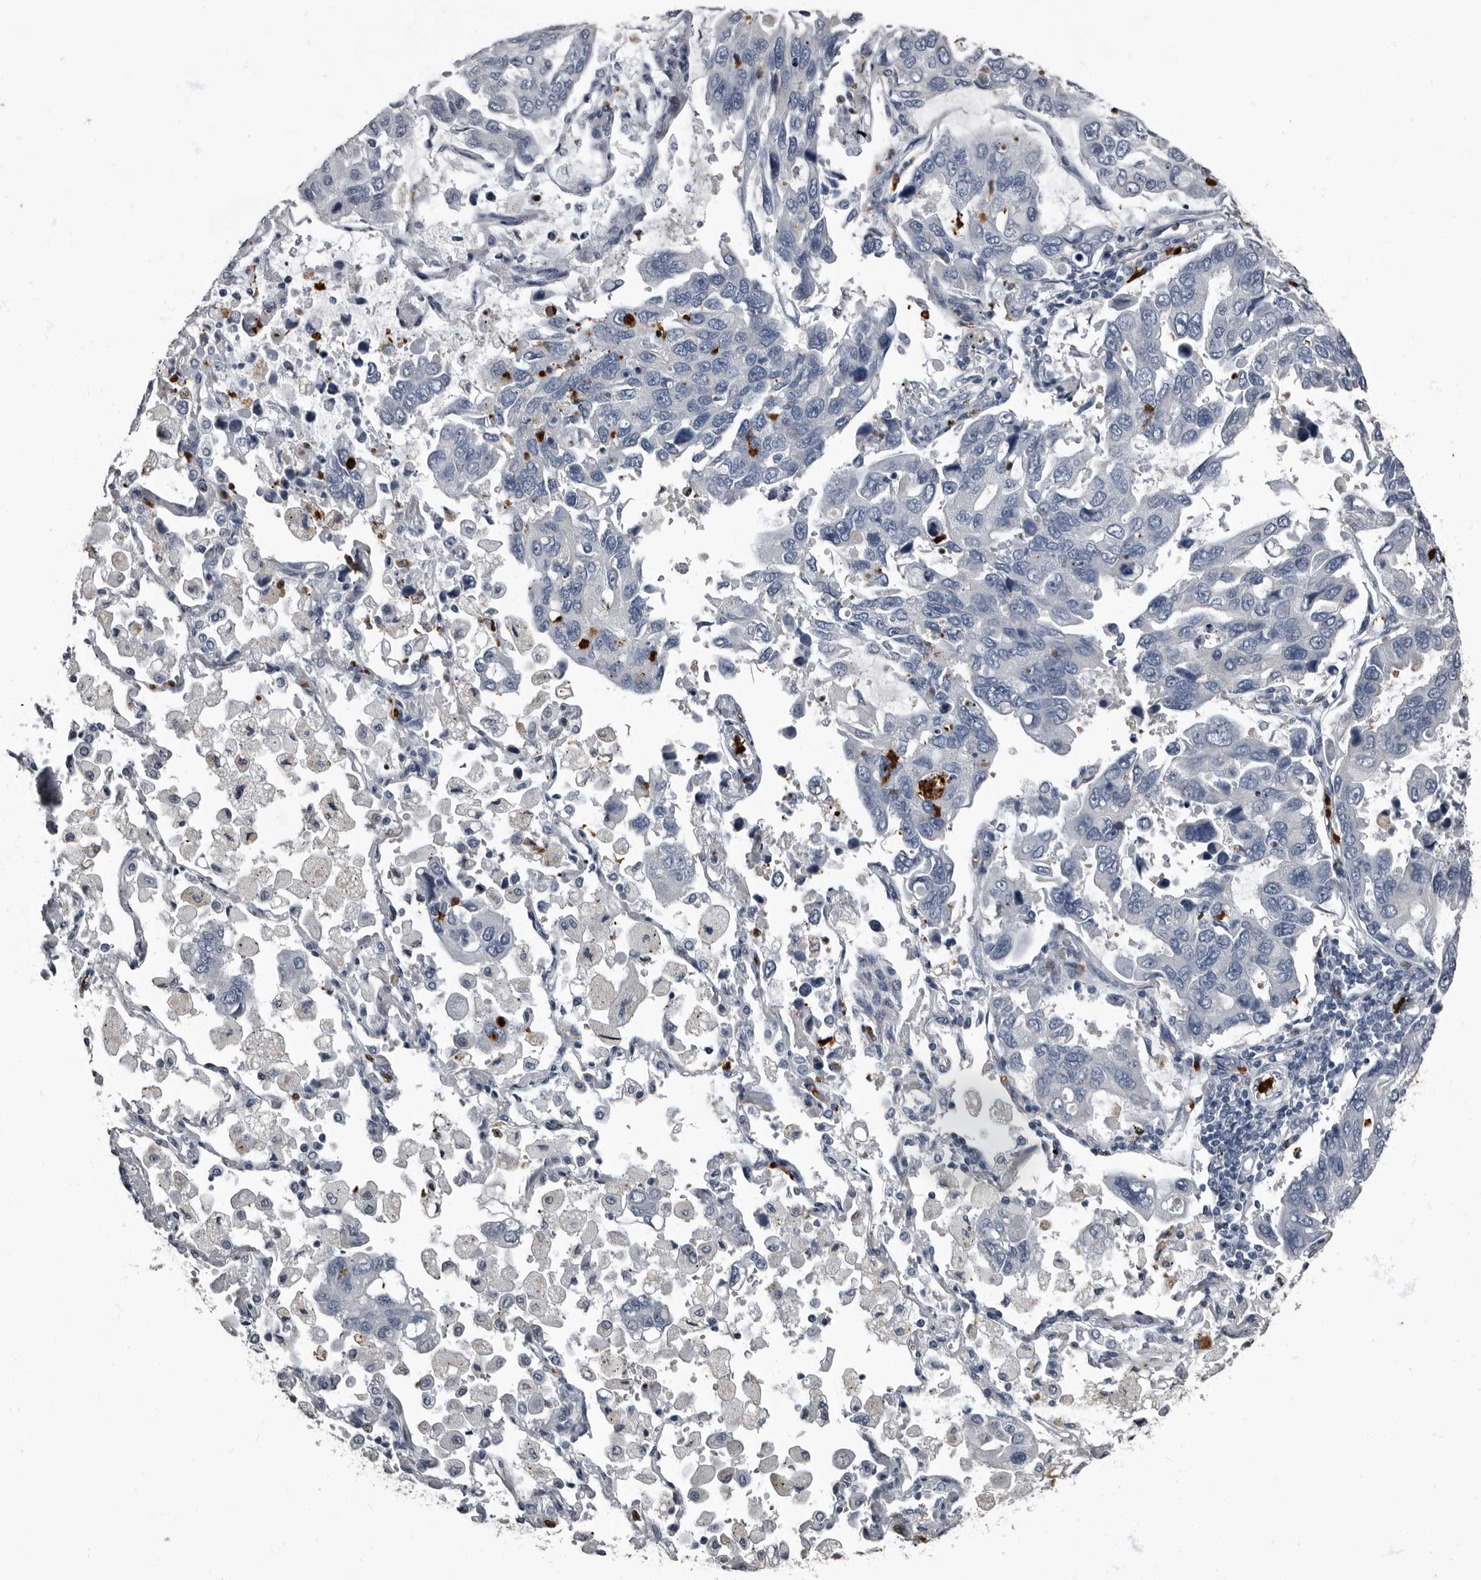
{"staining": {"intensity": "negative", "quantity": "none", "location": "none"}, "tissue": "lung cancer", "cell_type": "Tumor cells", "image_type": "cancer", "snomed": [{"axis": "morphology", "description": "Adenocarcinoma, NOS"}, {"axis": "topography", "description": "Lung"}], "caption": "DAB immunohistochemical staining of lung cancer (adenocarcinoma) displays no significant expression in tumor cells.", "gene": "TPD52L1", "patient": {"sex": "male", "age": 64}}